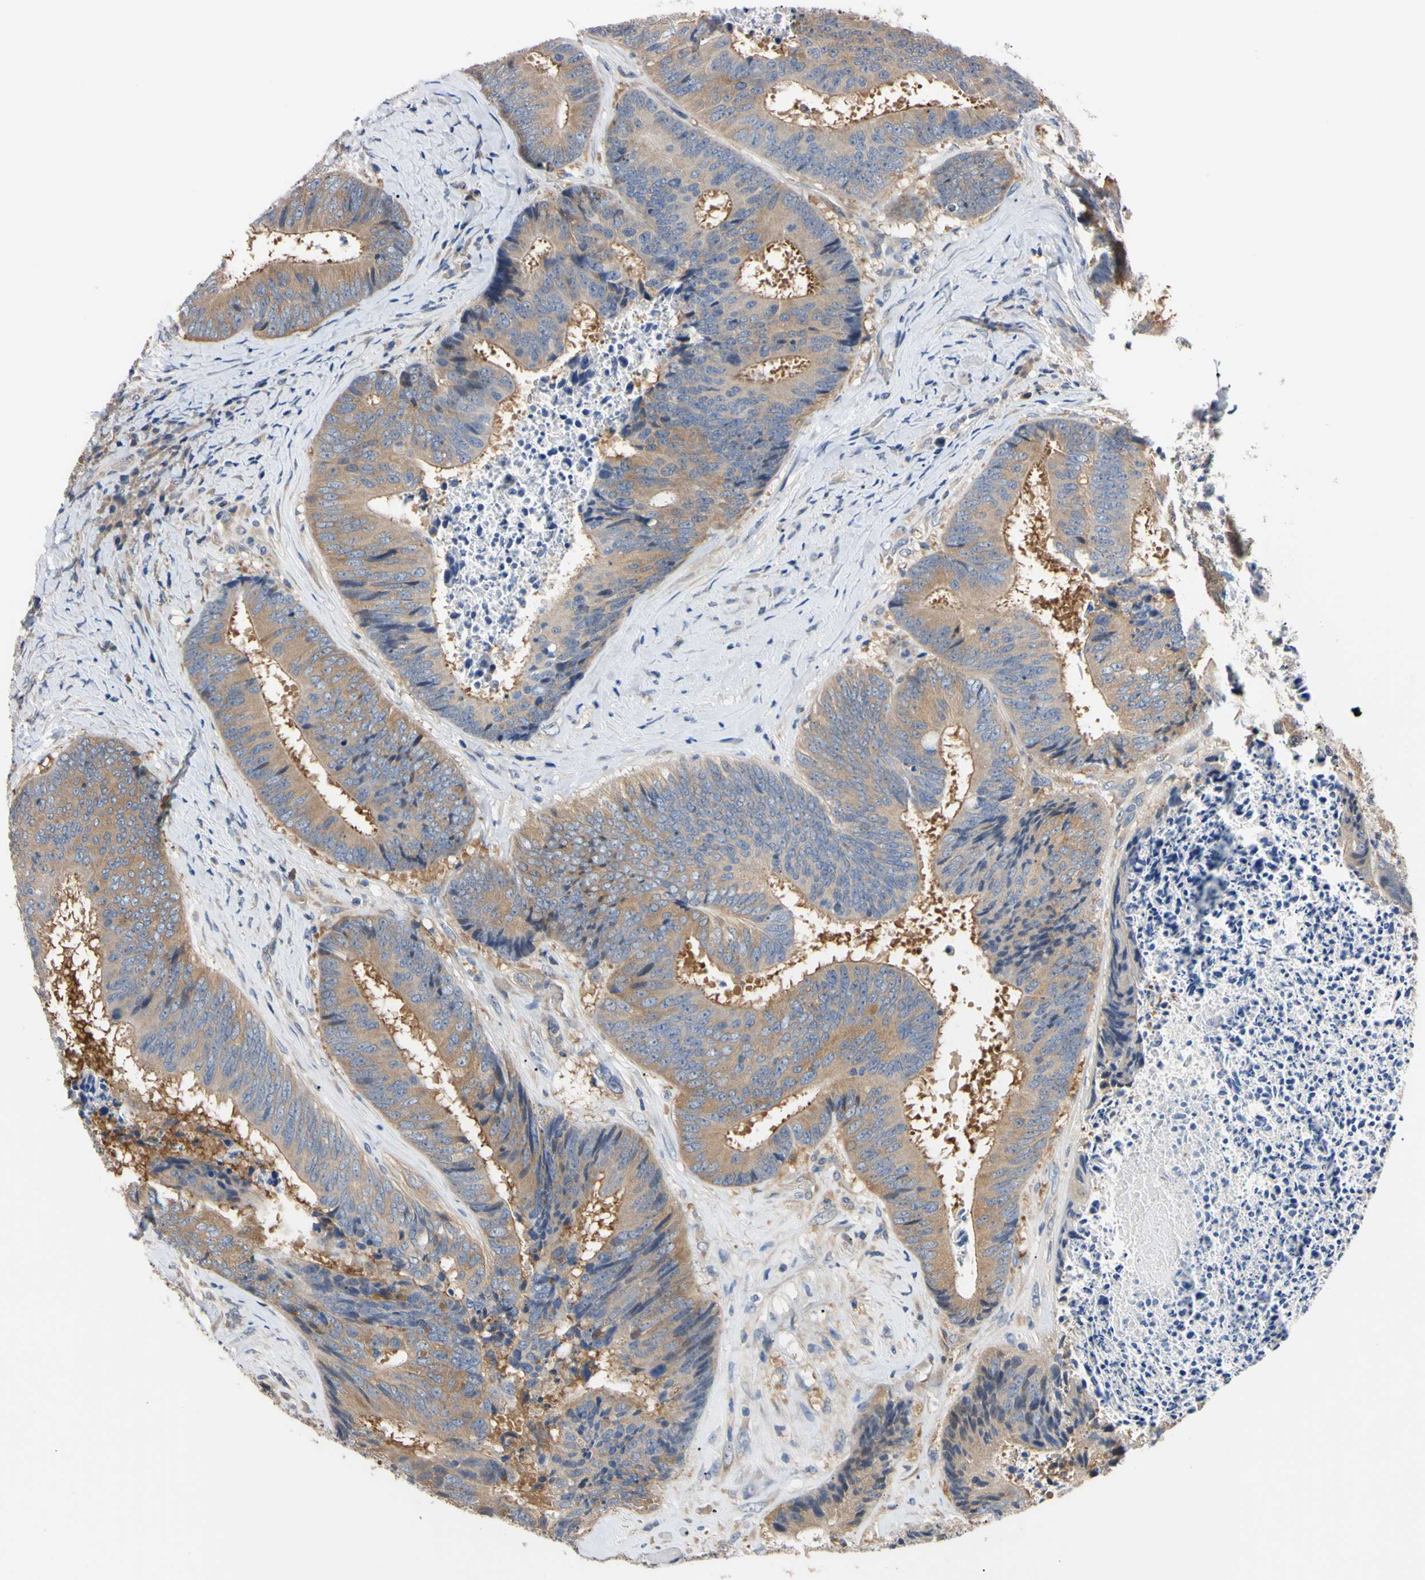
{"staining": {"intensity": "moderate", "quantity": ">75%", "location": "cytoplasmic/membranous"}, "tissue": "colorectal cancer", "cell_type": "Tumor cells", "image_type": "cancer", "snomed": [{"axis": "morphology", "description": "Adenocarcinoma, NOS"}, {"axis": "topography", "description": "Rectum"}], "caption": "Colorectal cancer (adenocarcinoma) stained for a protein (brown) demonstrates moderate cytoplasmic/membranous positive staining in about >75% of tumor cells.", "gene": "RARS1", "patient": {"sex": "male", "age": 72}}